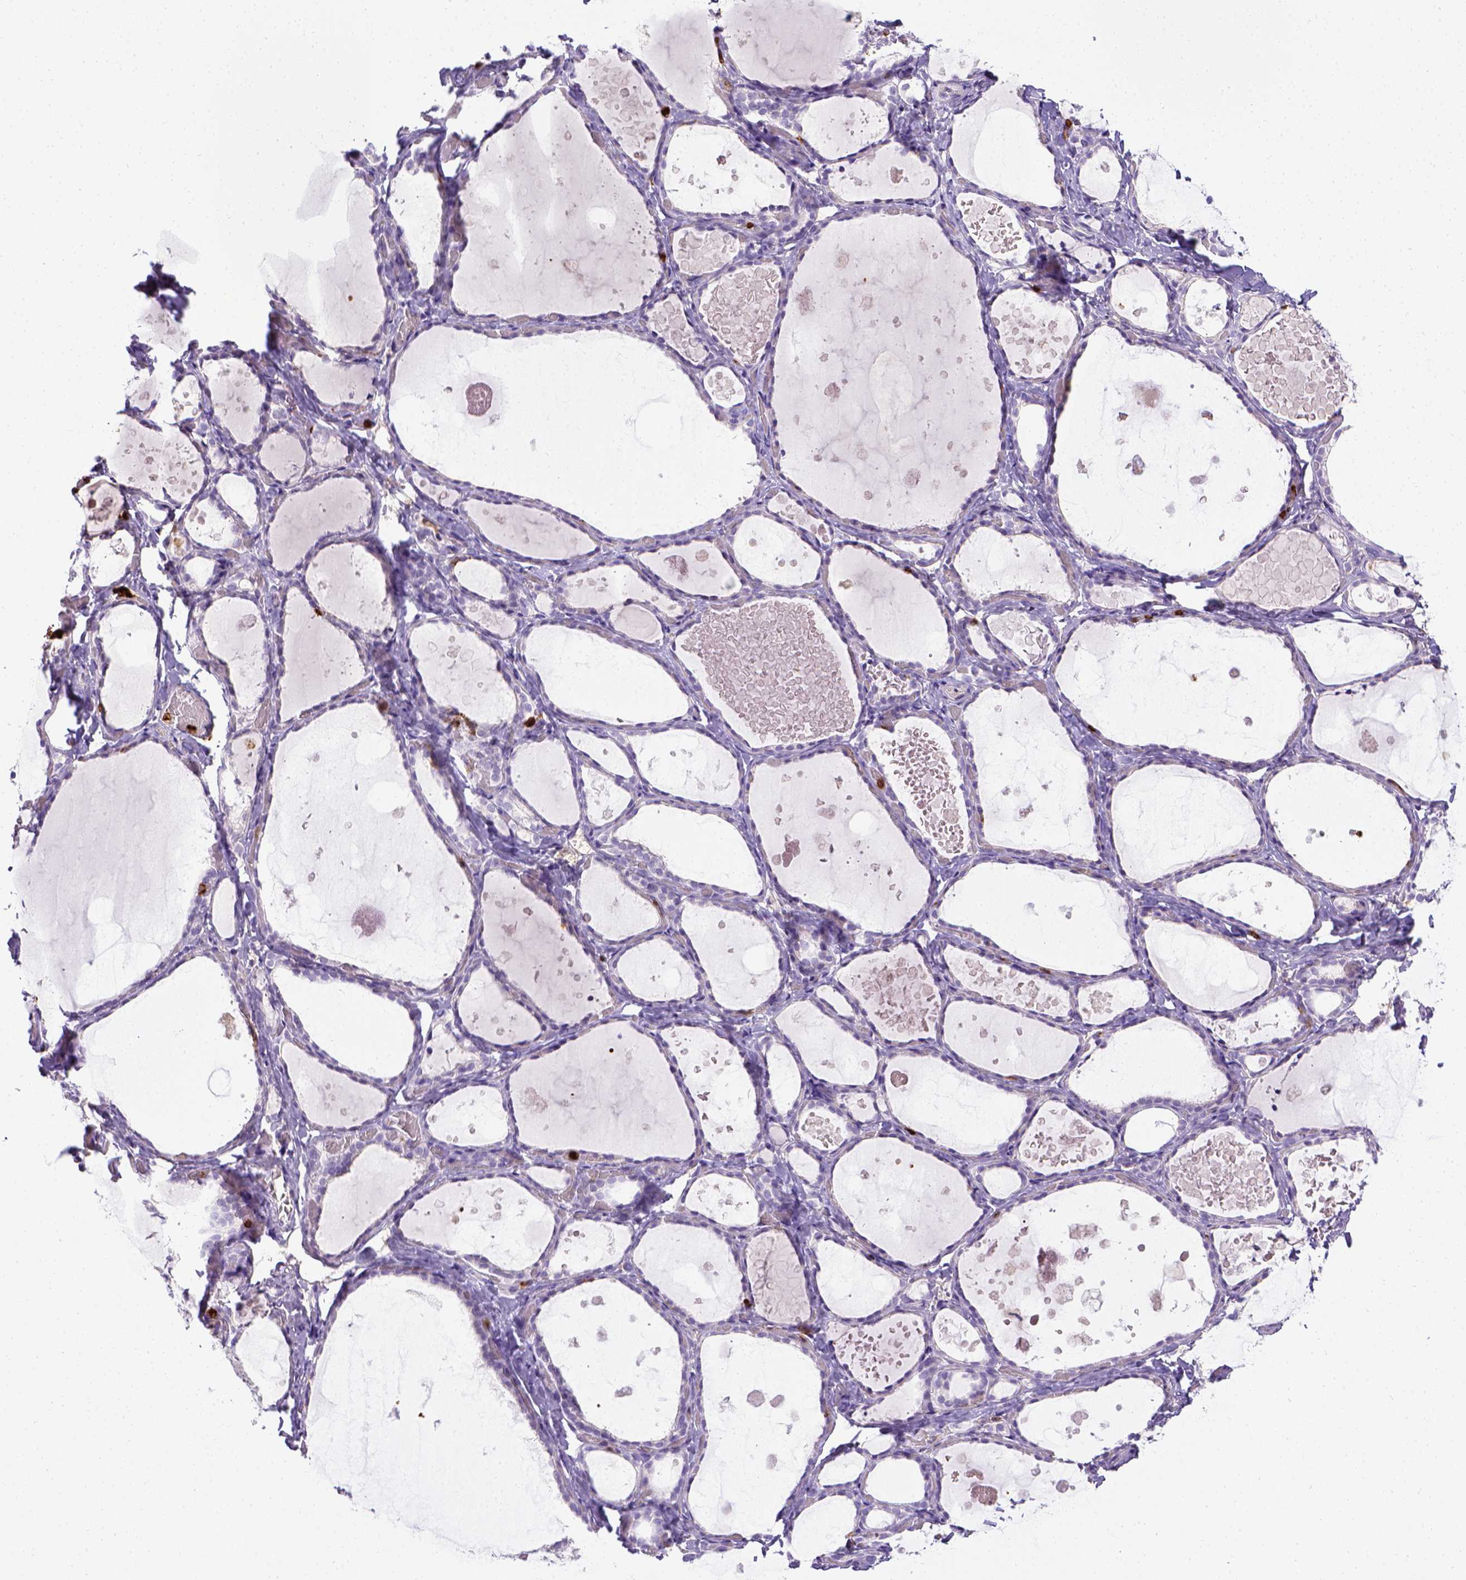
{"staining": {"intensity": "negative", "quantity": "none", "location": "none"}, "tissue": "thyroid gland", "cell_type": "Glandular cells", "image_type": "normal", "snomed": [{"axis": "morphology", "description": "Normal tissue, NOS"}, {"axis": "topography", "description": "Thyroid gland"}], "caption": "This is an immunohistochemistry micrograph of unremarkable human thyroid gland. There is no expression in glandular cells.", "gene": "ITGAM", "patient": {"sex": "female", "age": 56}}